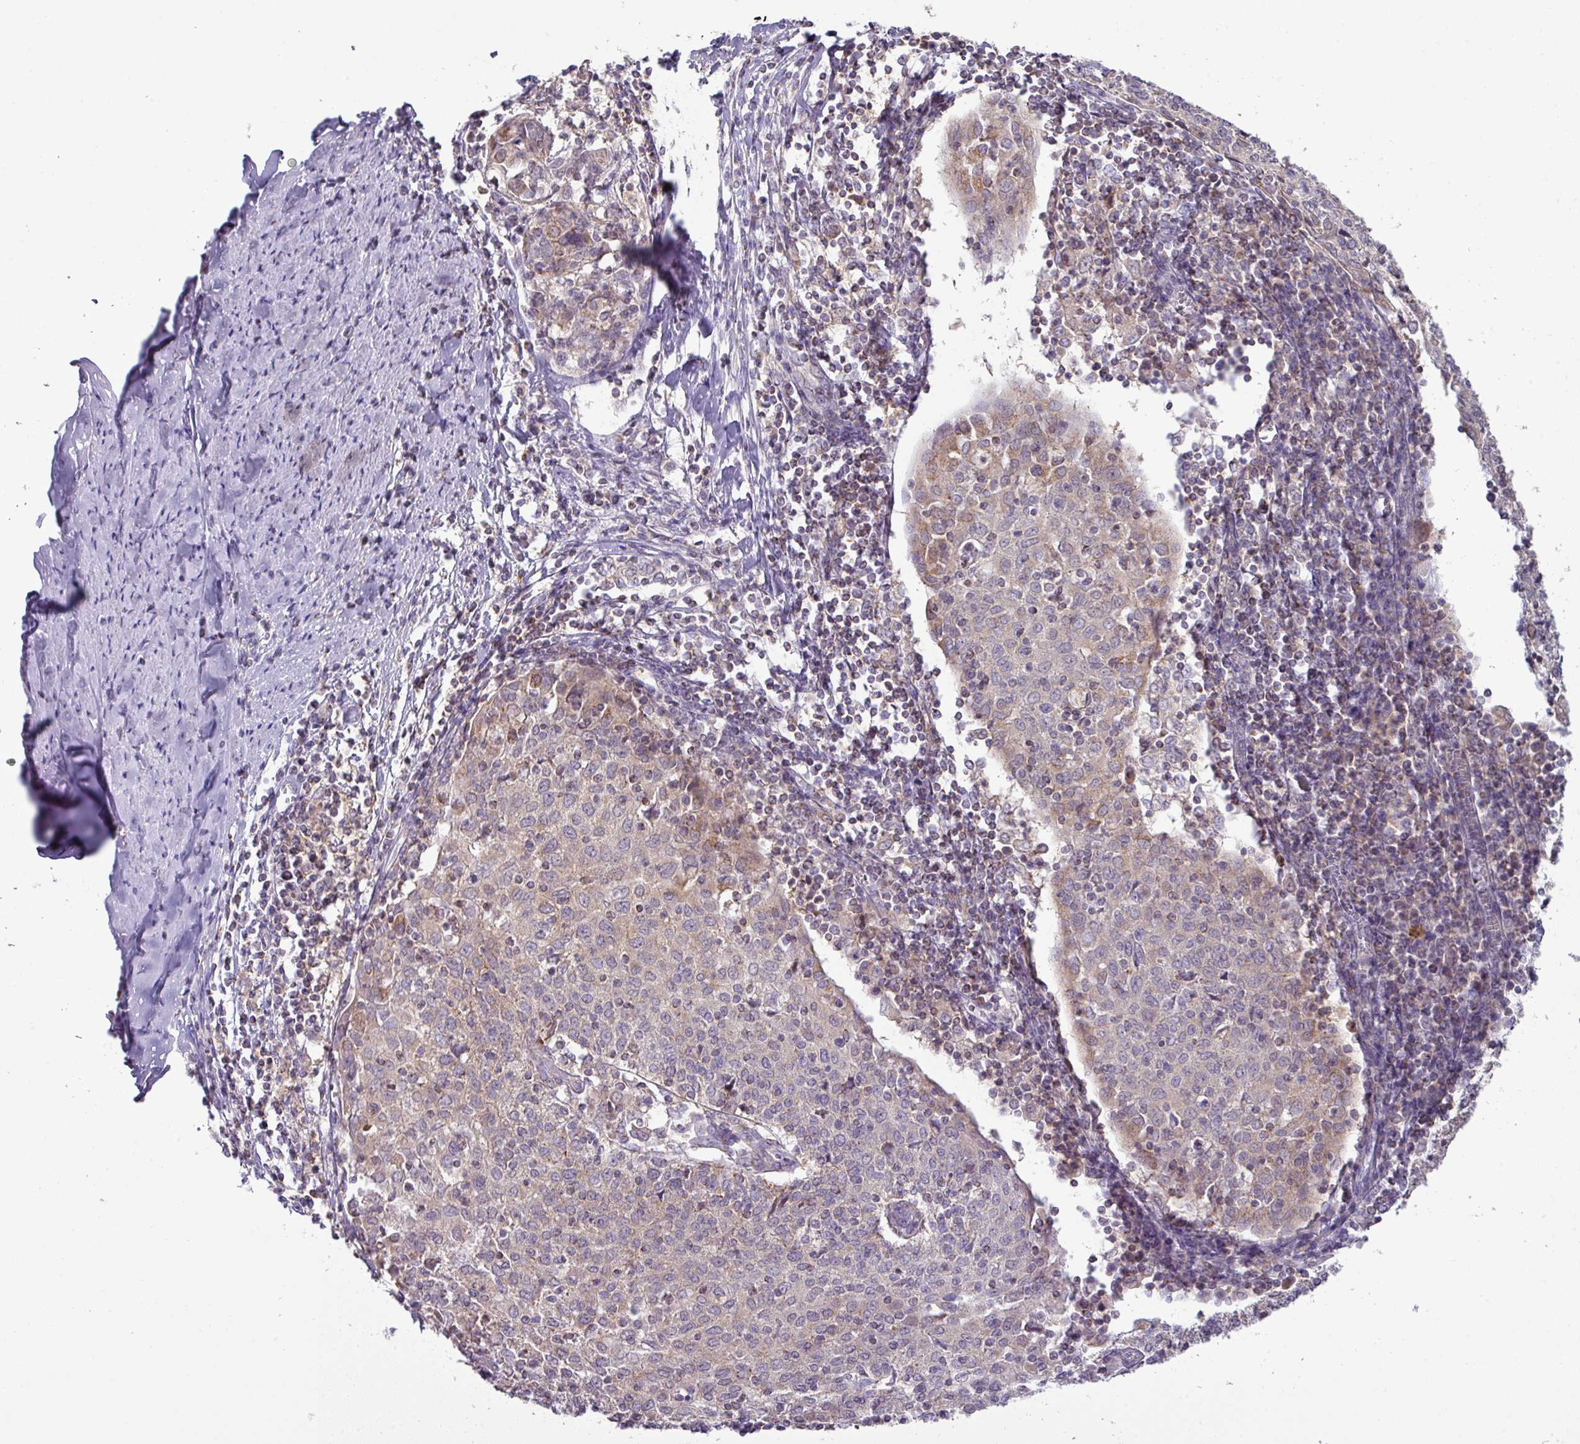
{"staining": {"intensity": "weak", "quantity": "25%-75%", "location": "cytoplasmic/membranous"}, "tissue": "cervical cancer", "cell_type": "Tumor cells", "image_type": "cancer", "snomed": [{"axis": "morphology", "description": "Squamous cell carcinoma, NOS"}, {"axis": "topography", "description": "Cervix"}], "caption": "Immunohistochemistry of squamous cell carcinoma (cervical) demonstrates low levels of weak cytoplasmic/membranous expression in about 25%-75% of tumor cells. Nuclei are stained in blue.", "gene": "TRAPPC1", "patient": {"sex": "female", "age": 52}}